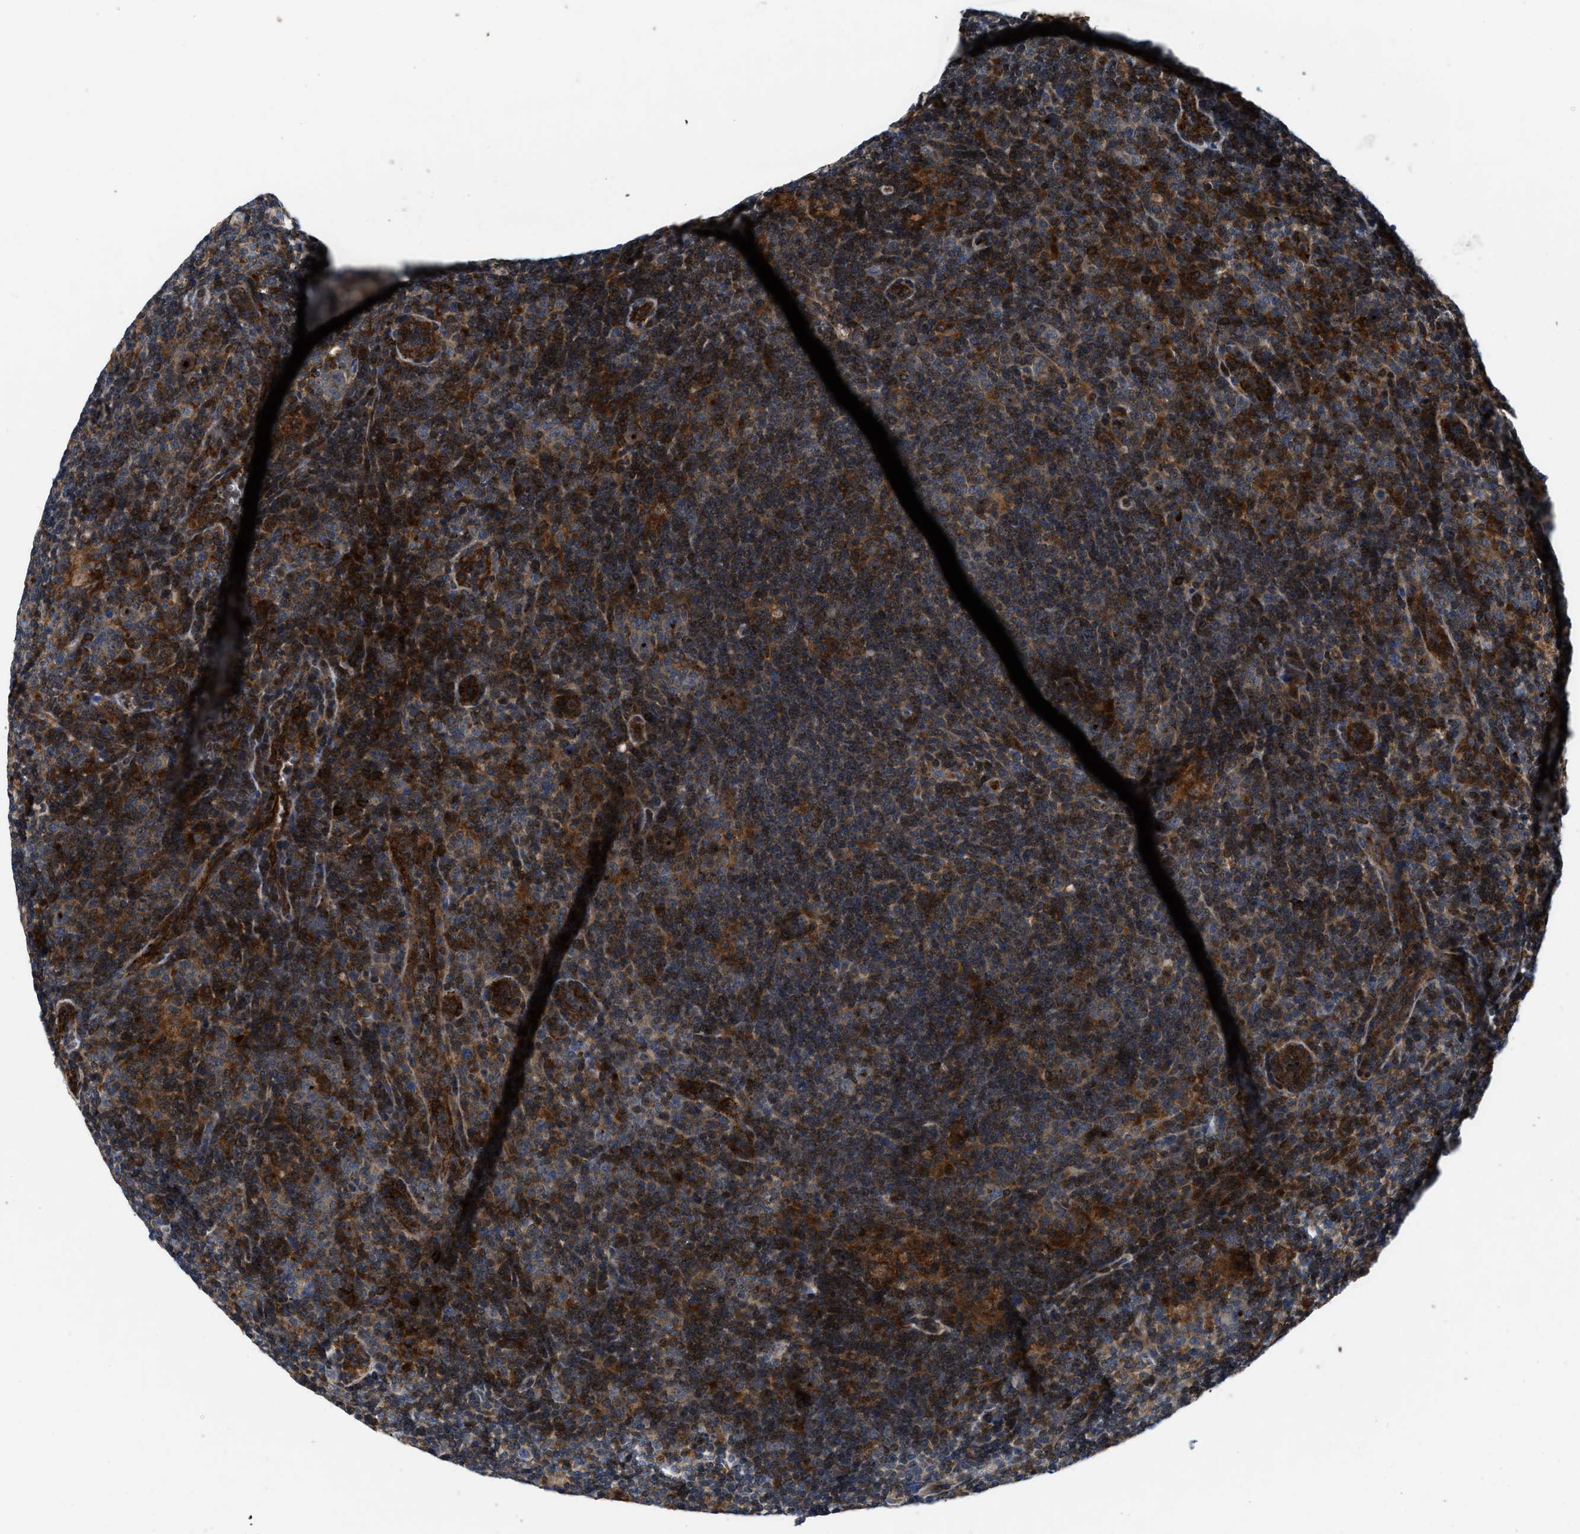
{"staining": {"intensity": "strong", "quantity": ">75%", "location": "cytoplasmic/membranous"}, "tissue": "lymphoma", "cell_type": "Tumor cells", "image_type": "cancer", "snomed": [{"axis": "morphology", "description": "Hodgkin's disease, NOS"}, {"axis": "topography", "description": "Lymph node"}], "caption": "This is a micrograph of immunohistochemistry staining of lymphoma, which shows strong positivity in the cytoplasmic/membranous of tumor cells.", "gene": "ENPP4", "patient": {"sex": "female", "age": 57}}